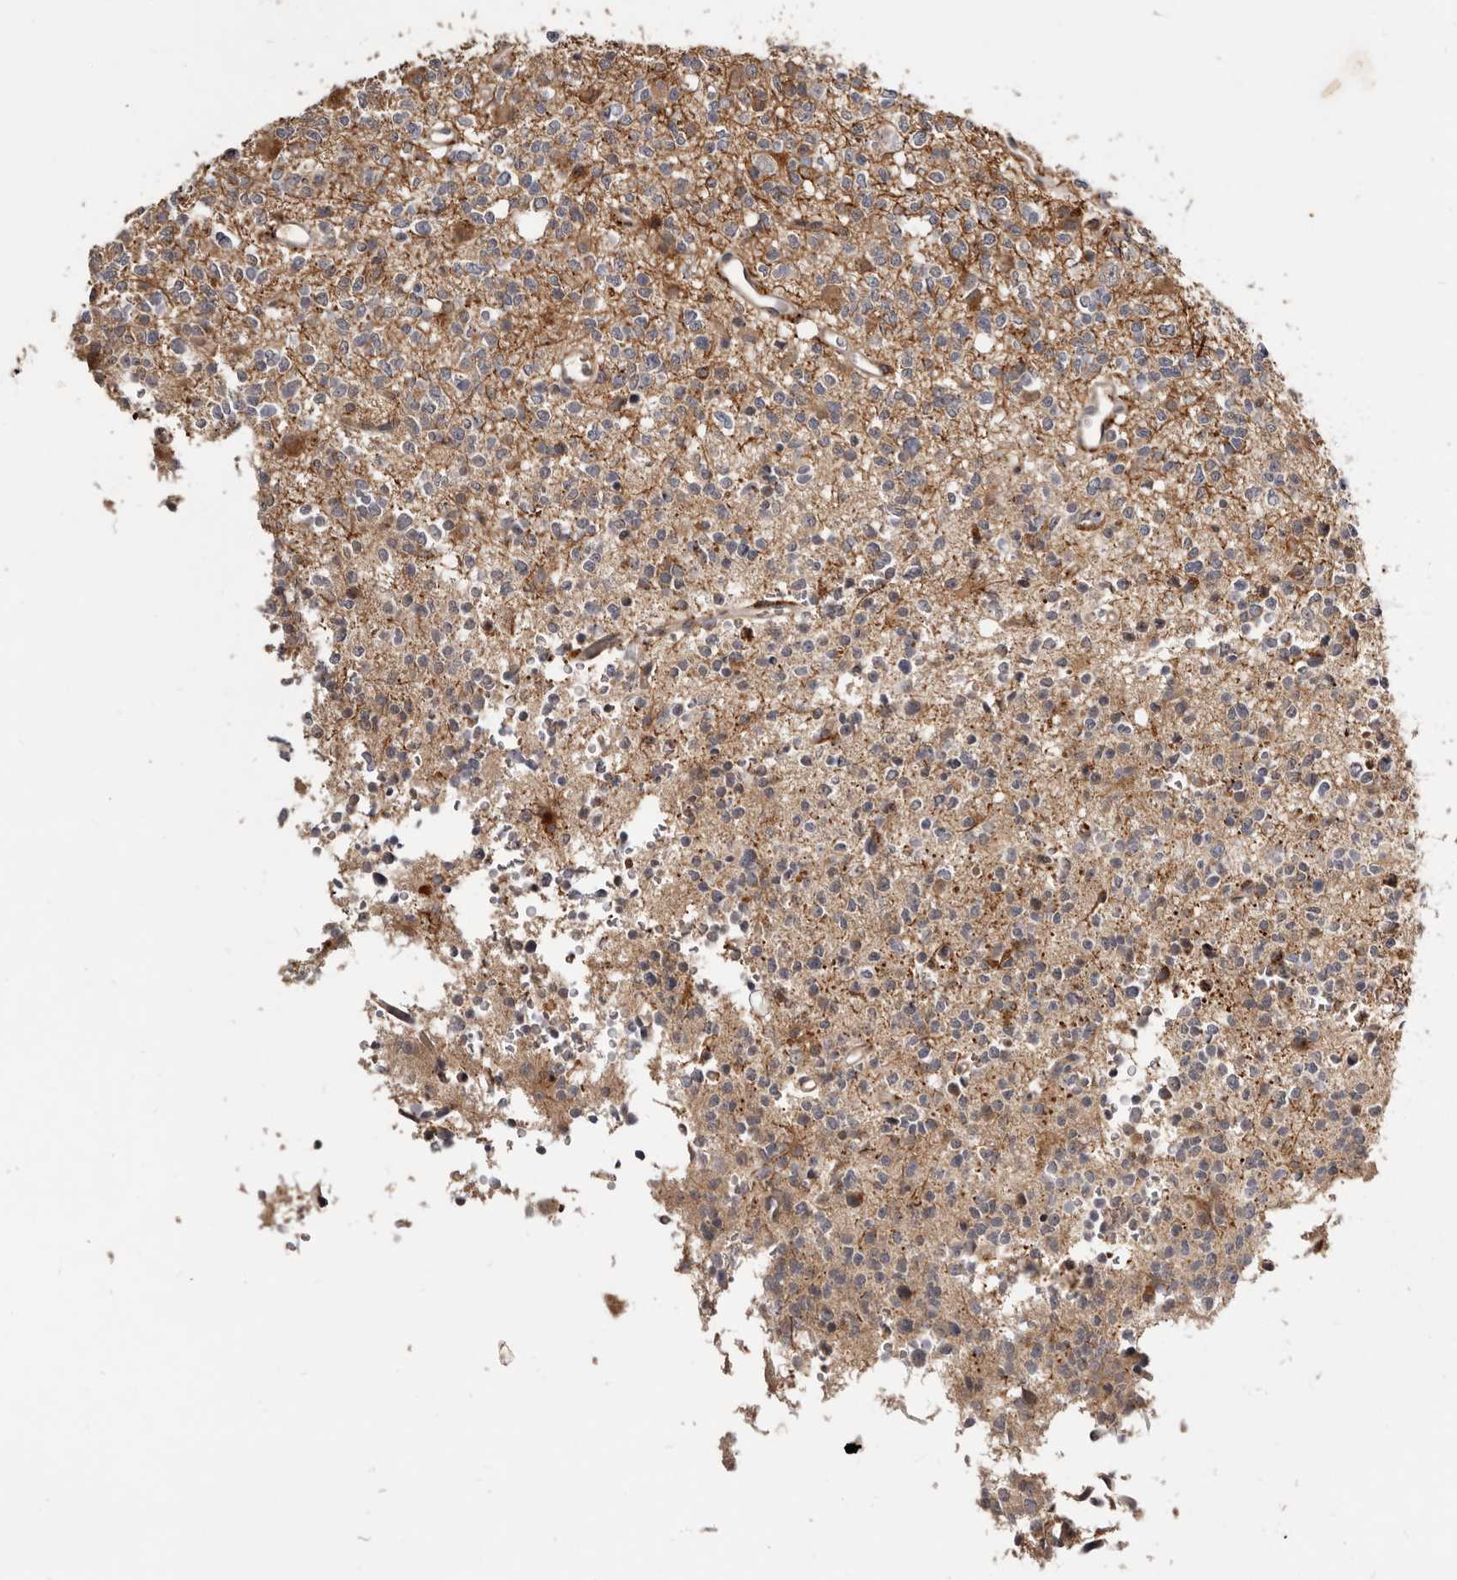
{"staining": {"intensity": "weak", "quantity": "<25%", "location": "cytoplasmic/membranous"}, "tissue": "glioma", "cell_type": "Tumor cells", "image_type": "cancer", "snomed": [{"axis": "morphology", "description": "Glioma, malignant, High grade"}, {"axis": "topography", "description": "Brain"}], "caption": "Human high-grade glioma (malignant) stained for a protein using immunohistochemistry demonstrates no staining in tumor cells.", "gene": "INAVA", "patient": {"sex": "female", "age": 62}}